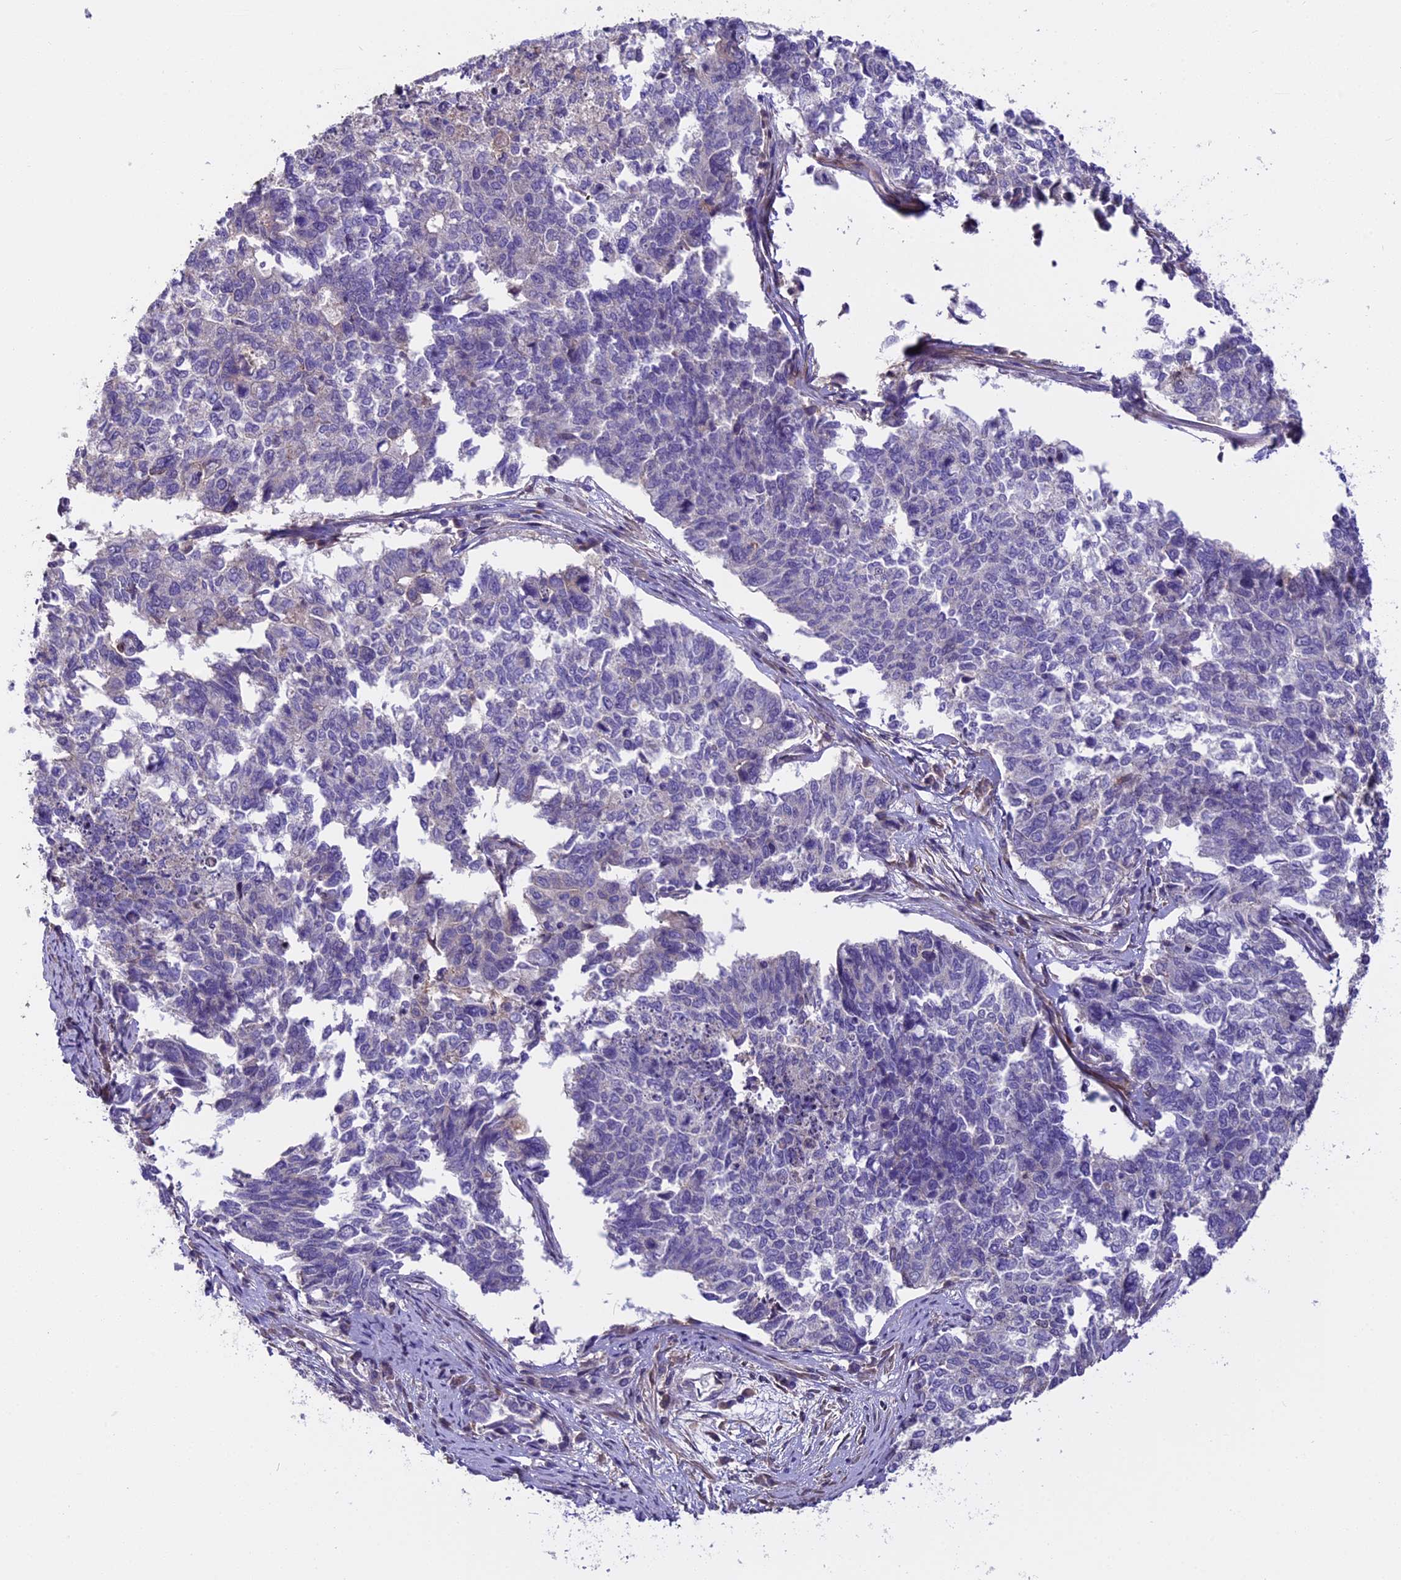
{"staining": {"intensity": "negative", "quantity": "none", "location": "none"}, "tissue": "cervical cancer", "cell_type": "Tumor cells", "image_type": "cancer", "snomed": [{"axis": "morphology", "description": "Squamous cell carcinoma, NOS"}, {"axis": "topography", "description": "Cervix"}], "caption": "Tumor cells show no significant protein positivity in cervical cancer (squamous cell carcinoma).", "gene": "FAM98C", "patient": {"sex": "female", "age": 63}}